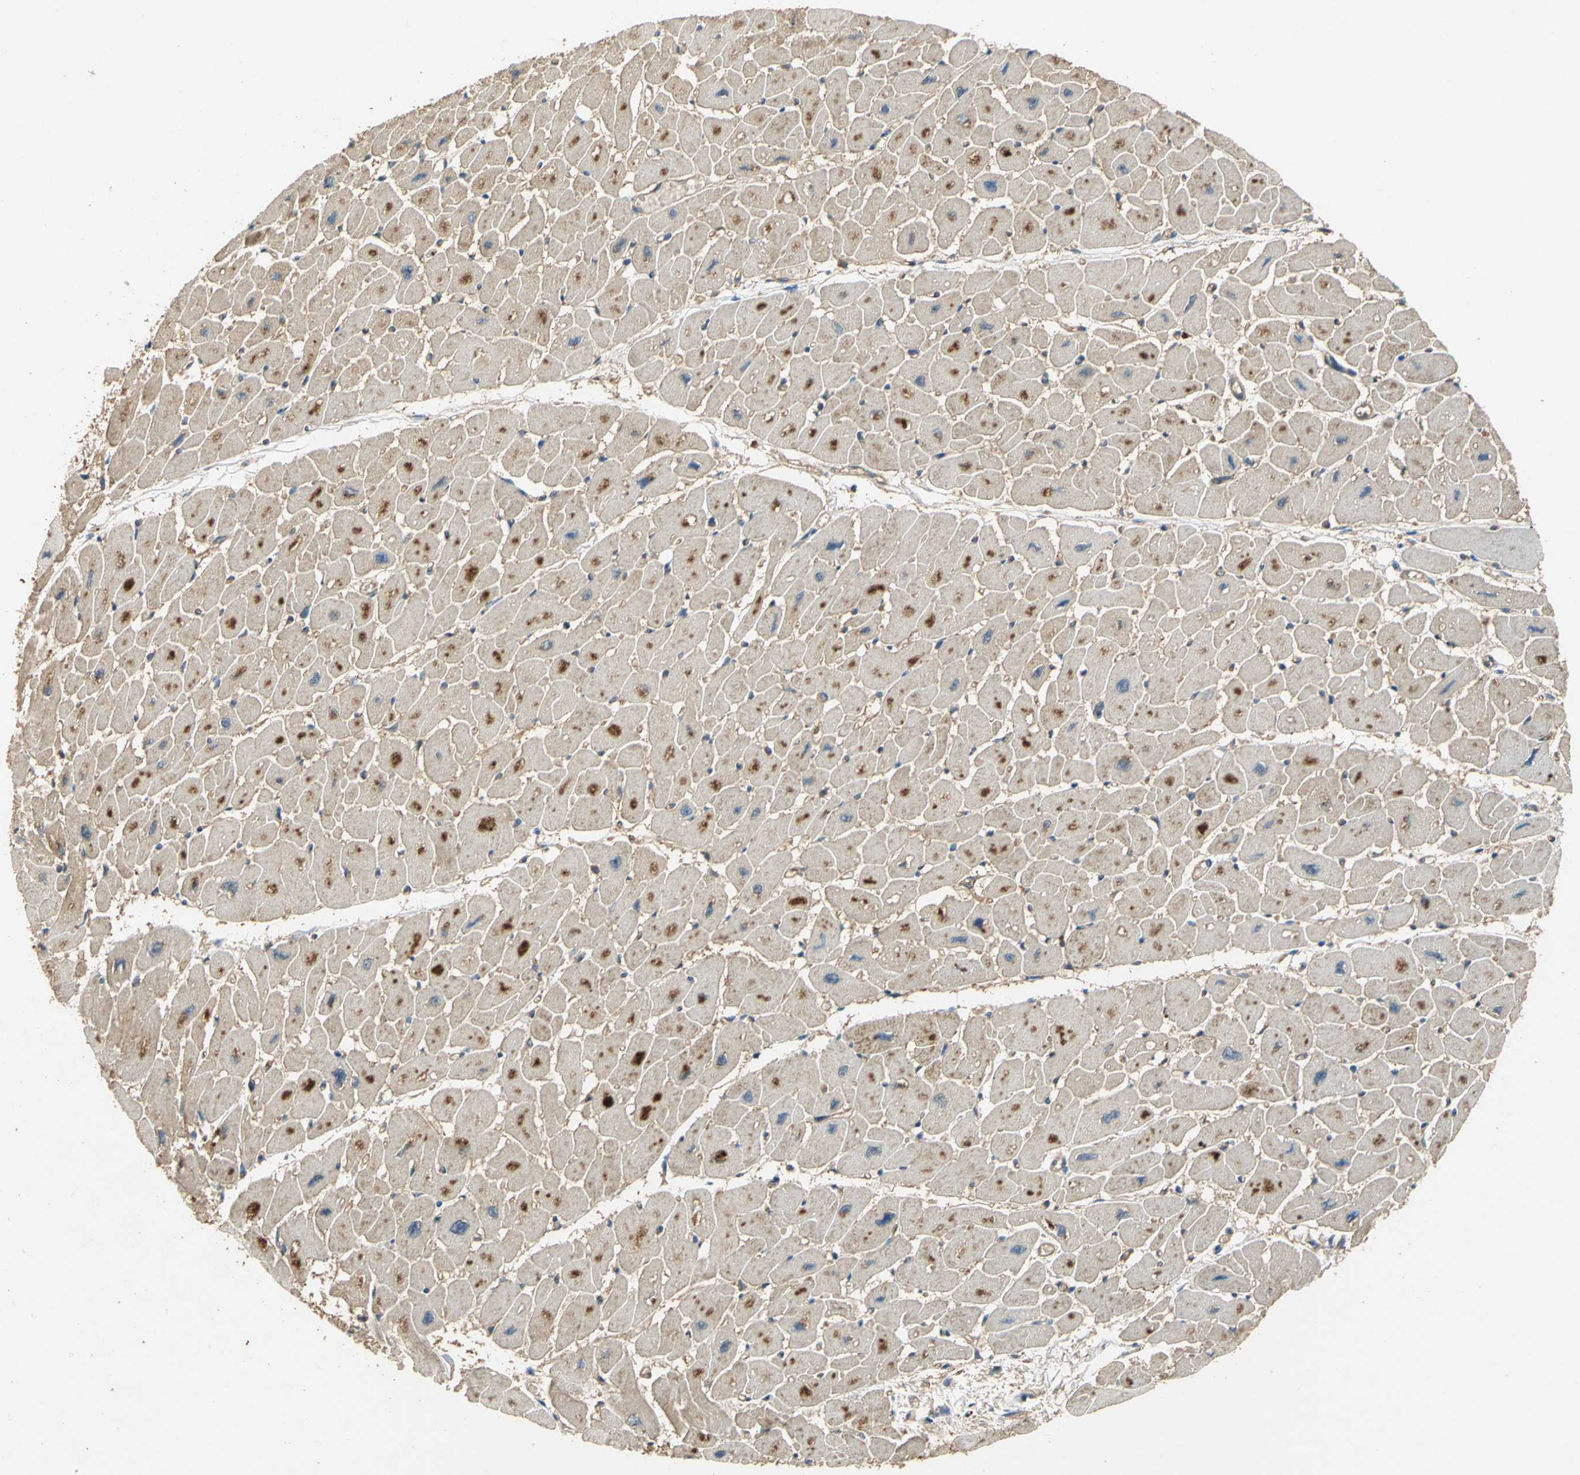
{"staining": {"intensity": "moderate", "quantity": "25%-75%", "location": "cytoplasmic/membranous"}, "tissue": "heart muscle", "cell_type": "Cardiomyocytes", "image_type": "normal", "snomed": [{"axis": "morphology", "description": "Normal tissue, NOS"}, {"axis": "topography", "description": "Heart"}], "caption": "Brown immunohistochemical staining in normal heart muscle shows moderate cytoplasmic/membranous positivity in about 25%-75% of cardiomyocytes.", "gene": "EMCN", "patient": {"sex": "female", "age": 54}}